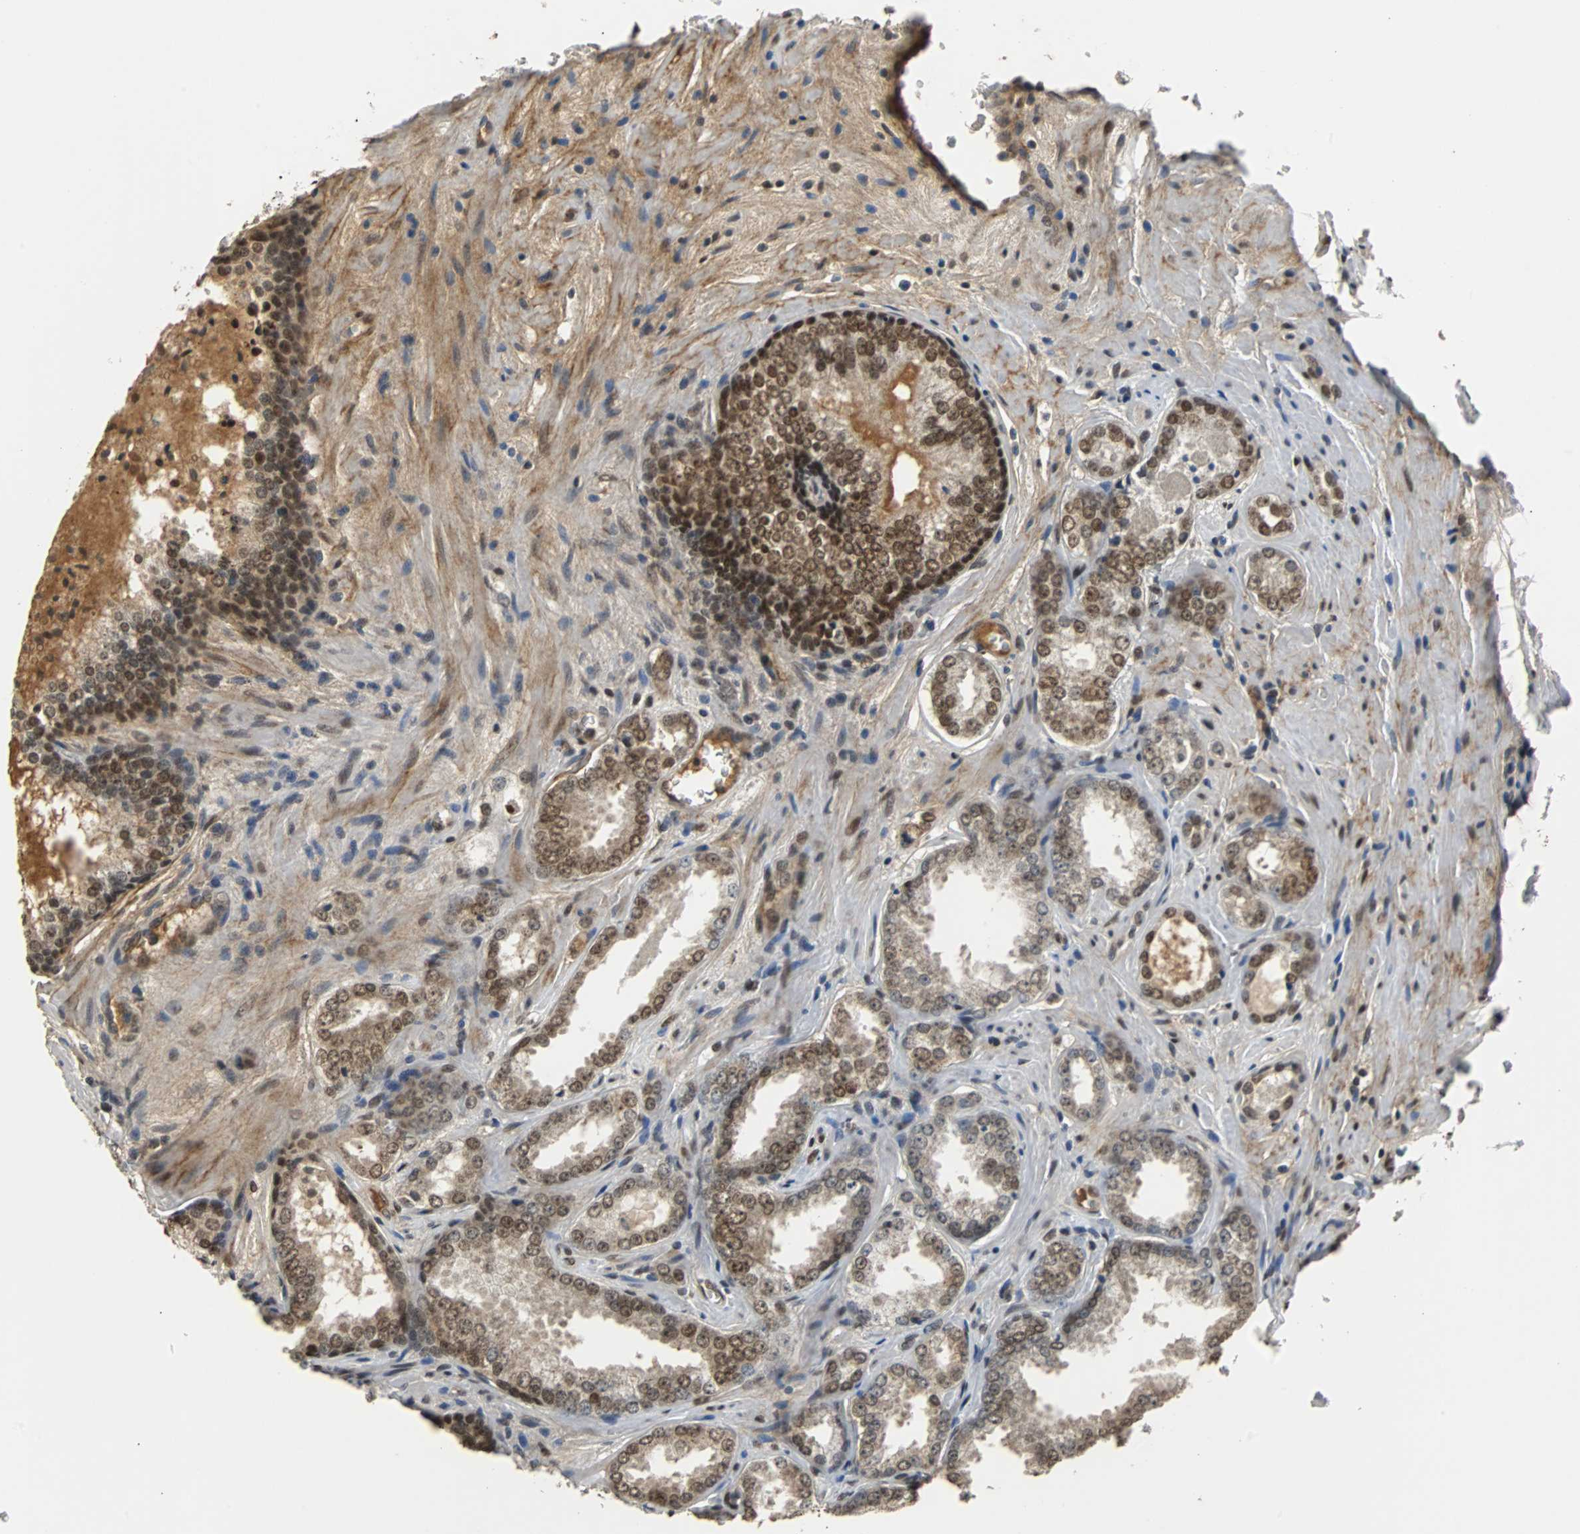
{"staining": {"intensity": "moderate", "quantity": ">75%", "location": "cytoplasmic/membranous,nuclear"}, "tissue": "prostate cancer", "cell_type": "Tumor cells", "image_type": "cancer", "snomed": [{"axis": "morphology", "description": "Adenocarcinoma, Low grade"}, {"axis": "topography", "description": "Prostate"}], "caption": "A photomicrograph showing moderate cytoplasmic/membranous and nuclear positivity in approximately >75% of tumor cells in prostate adenocarcinoma (low-grade), as visualized by brown immunohistochemical staining.", "gene": "PHC1", "patient": {"sex": "male", "age": 60}}